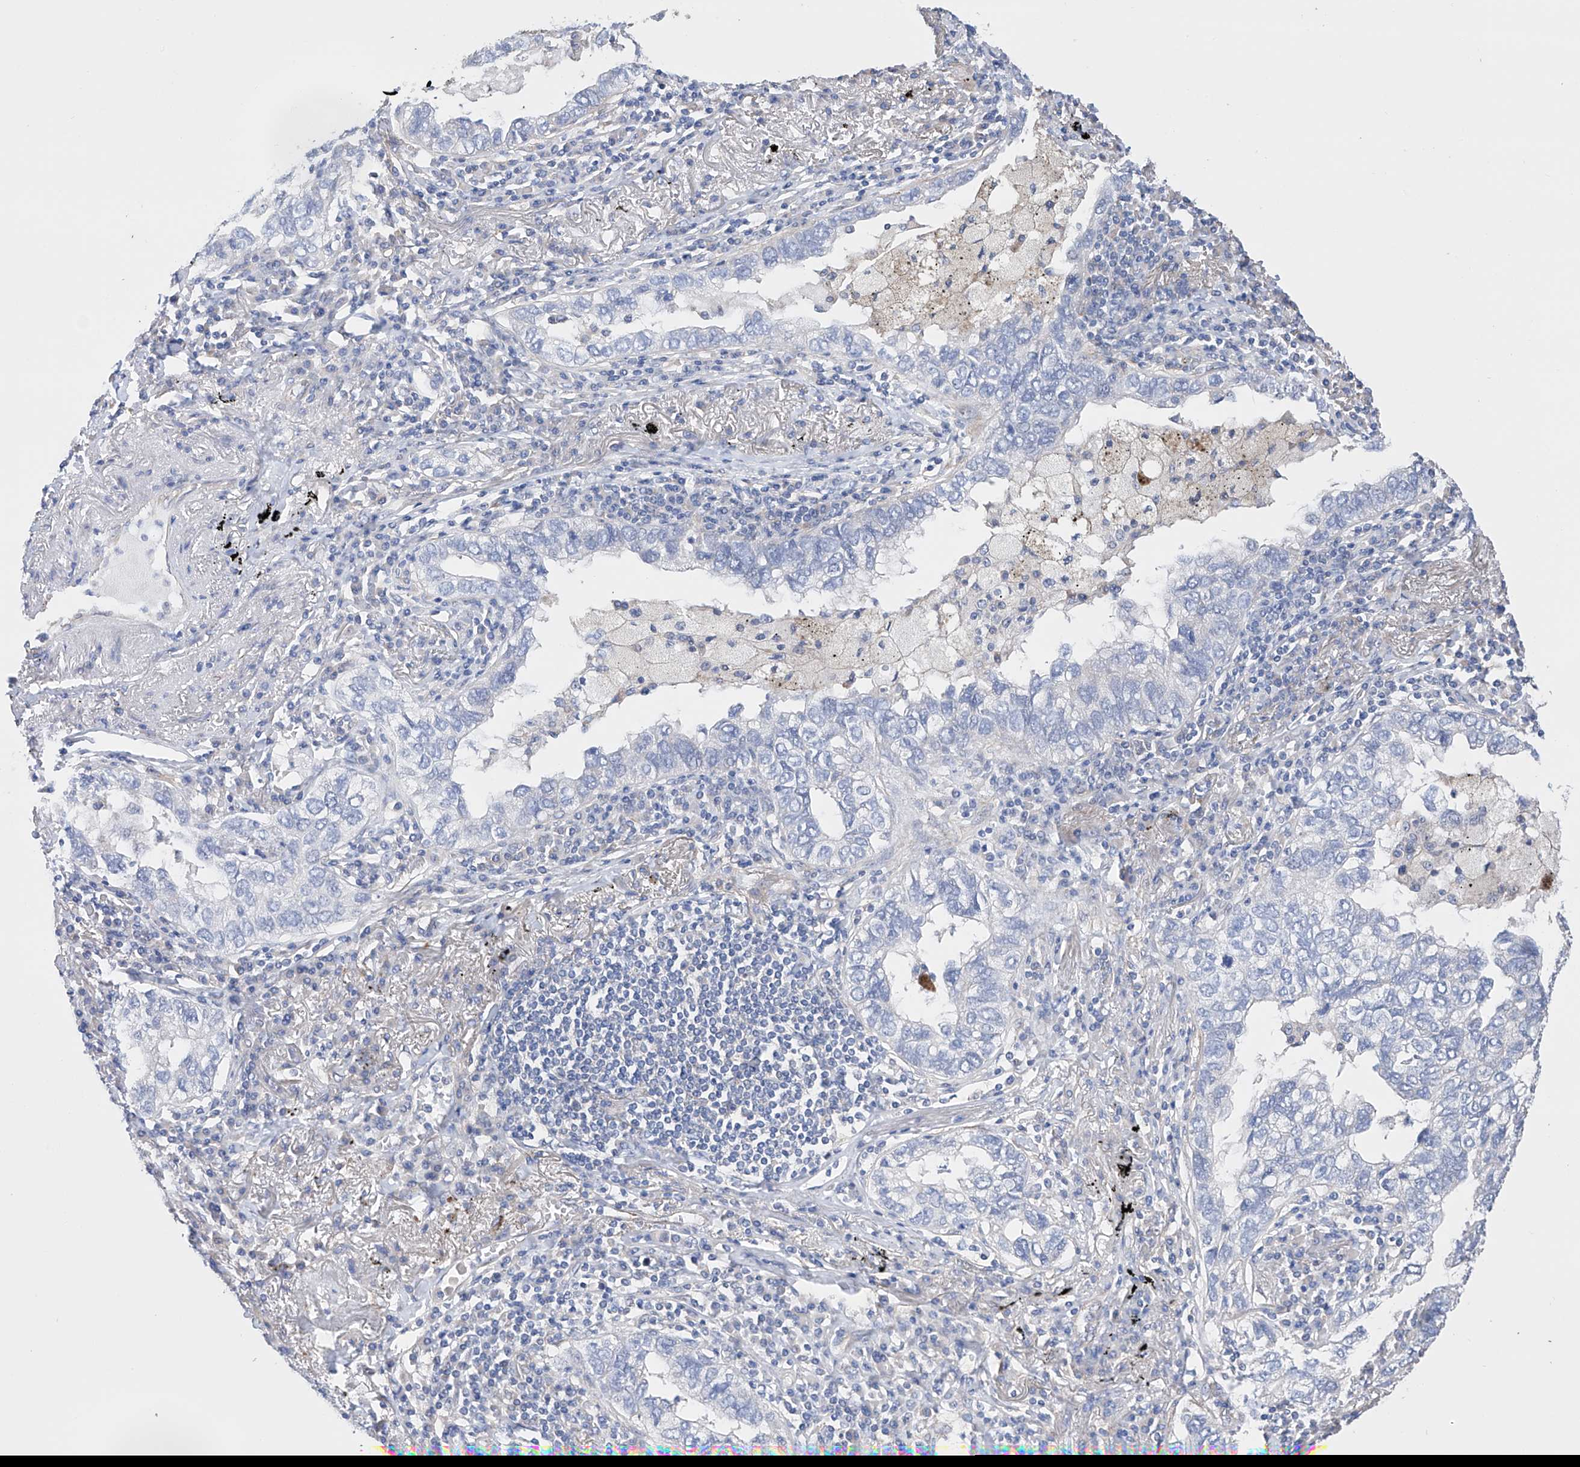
{"staining": {"intensity": "negative", "quantity": "none", "location": "none"}, "tissue": "lung cancer", "cell_type": "Tumor cells", "image_type": "cancer", "snomed": [{"axis": "morphology", "description": "Adenocarcinoma, NOS"}, {"axis": "topography", "description": "Lung"}], "caption": "This image is of adenocarcinoma (lung) stained with immunohistochemistry (IHC) to label a protein in brown with the nuclei are counter-stained blue. There is no staining in tumor cells. (Brightfield microscopy of DAB immunohistochemistry at high magnification).", "gene": "AFG1L", "patient": {"sex": "male", "age": 65}}